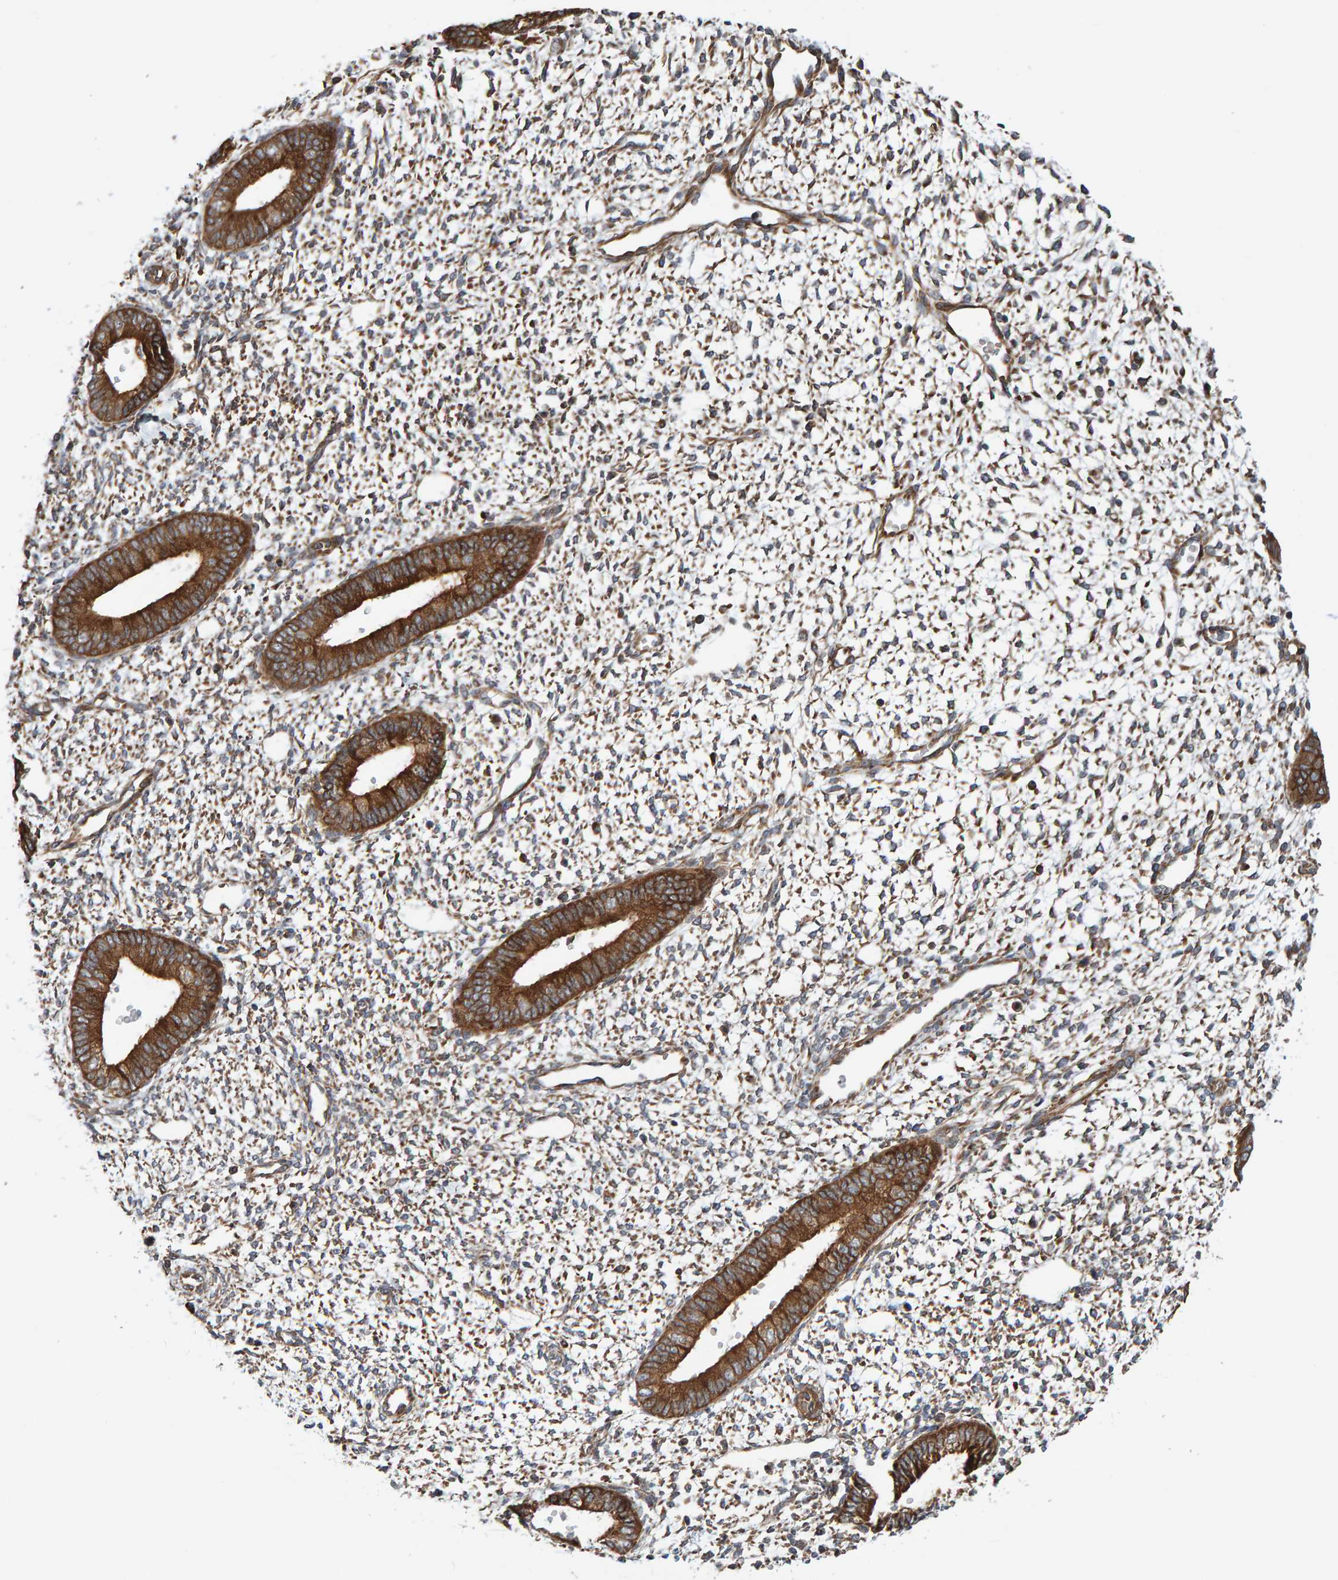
{"staining": {"intensity": "weak", "quantity": "<25%", "location": "cytoplasmic/membranous"}, "tissue": "endometrium", "cell_type": "Cells in endometrial stroma", "image_type": "normal", "snomed": [{"axis": "morphology", "description": "Normal tissue, NOS"}, {"axis": "topography", "description": "Endometrium"}], "caption": "Immunohistochemistry photomicrograph of benign endometrium stained for a protein (brown), which reveals no staining in cells in endometrial stroma.", "gene": "KIAA0753", "patient": {"sex": "female", "age": 46}}